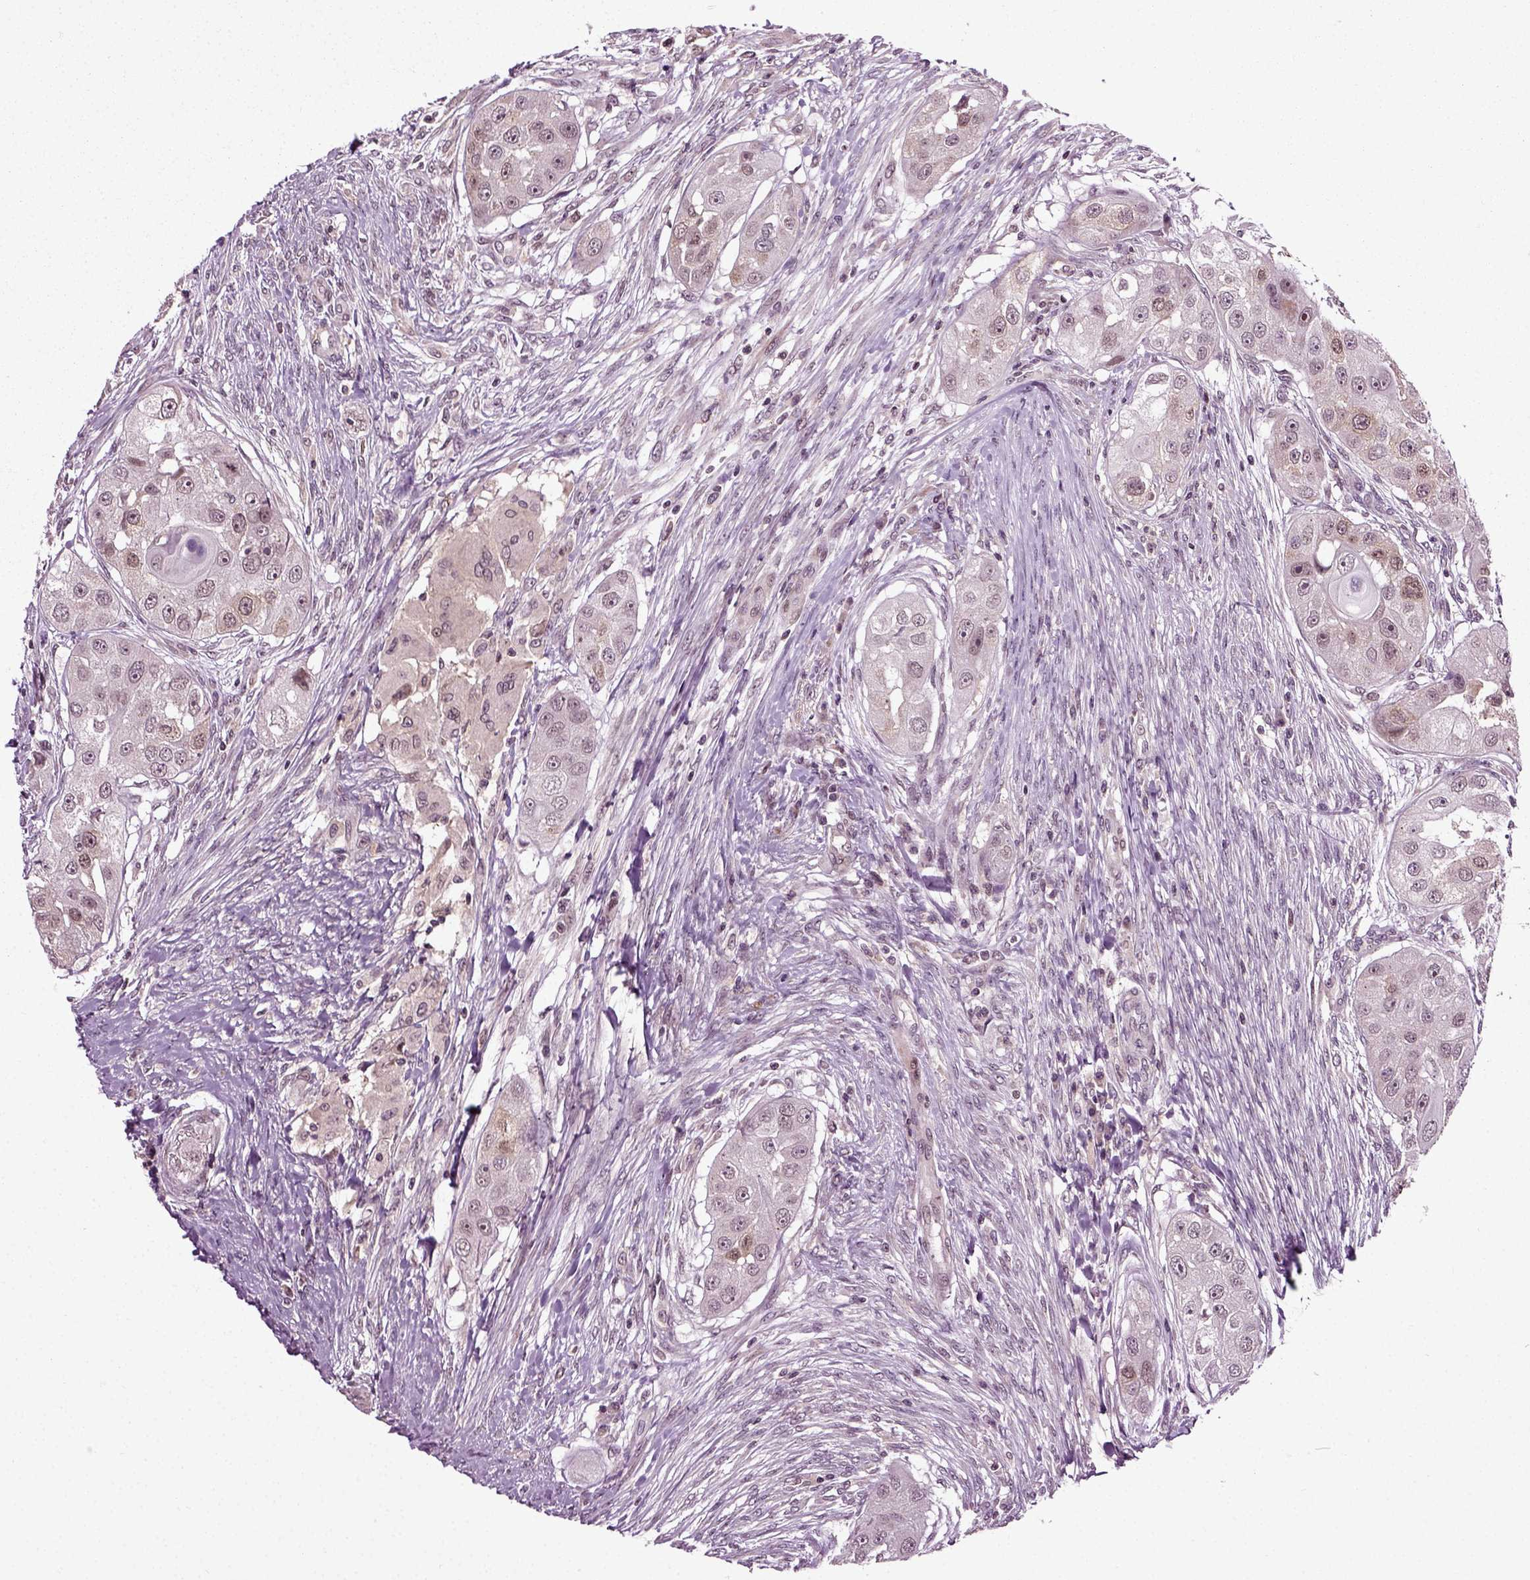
{"staining": {"intensity": "negative", "quantity": "none", "location": "none"}, "tissue": "head and neck cancer", "cell_type": "Tumor cells", "image_type": "cancer", "snomed": [{"axis": "morphology", "description": "Squamous cell carcinoma, NOS"}, {"axis": "topography", "description": "Head-Neck"}], "caption": "A photomicrograph of human squamous cell carcinoma (head and neck) is negative for staining in tumor cells.", "gene": "KNSTRN", "patient": {"sex": "male", "age": 51}}